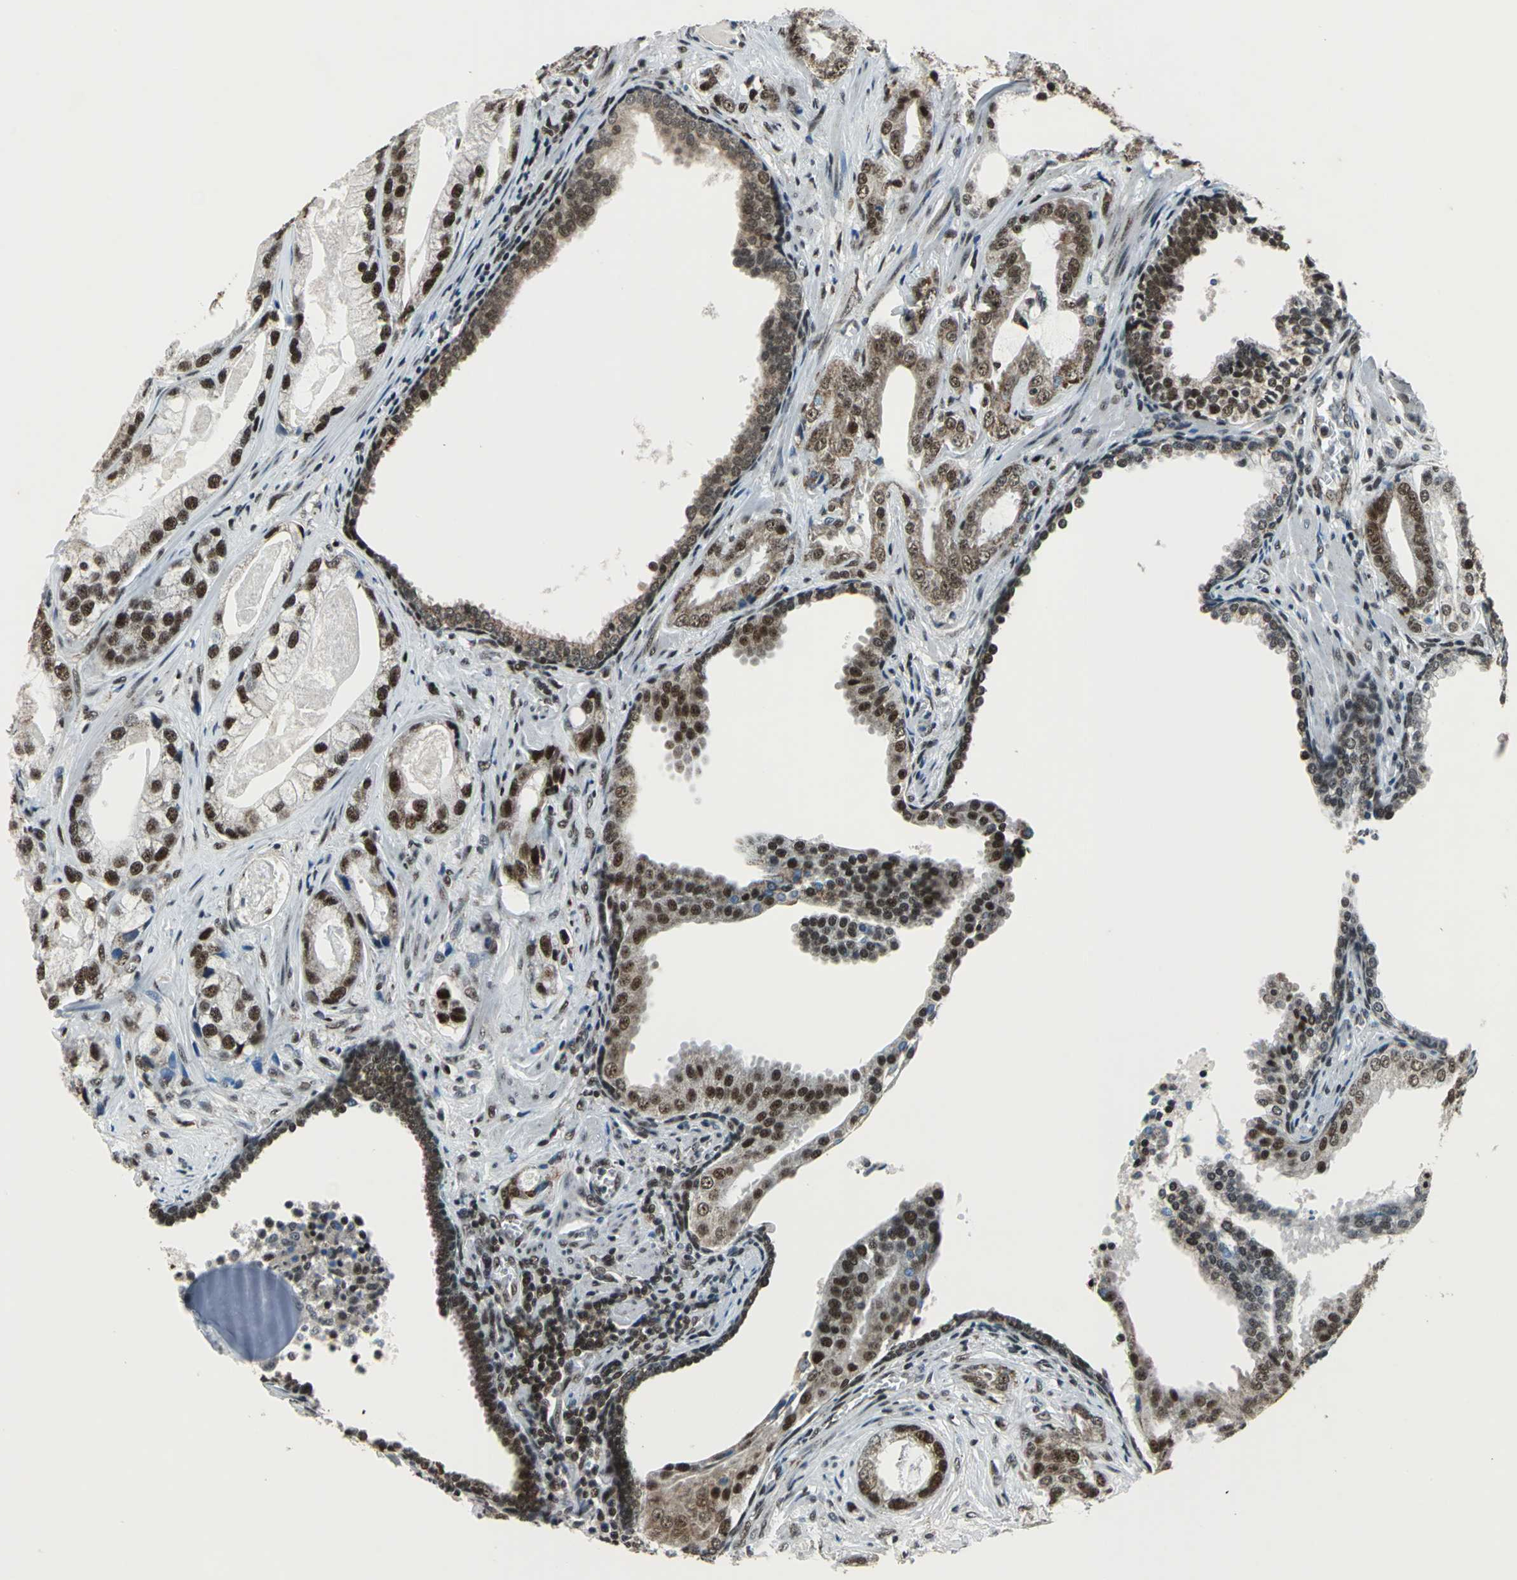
{"staining": {"intensity": "strong", "quantity": "25%-75%", "location": "nuclear"}, "tissue": "prostate cancer", "cell_type": "Tumor cells", "image_type": "cancer", "snomed": [{"axis": "morphology", "description": "Adenocarcinoma, Low grade"}, {"axis": "topography", "description": "Prostate"}], "caption": "Immunohistochemical staining of human prostate low-grade adenocarcinoma reveals high levels of strong nuclear positivity in approximately 25%-75% of tumor cells.", "gene": "BCLAF1", "patient": {"sex": "male", "age": 59}}